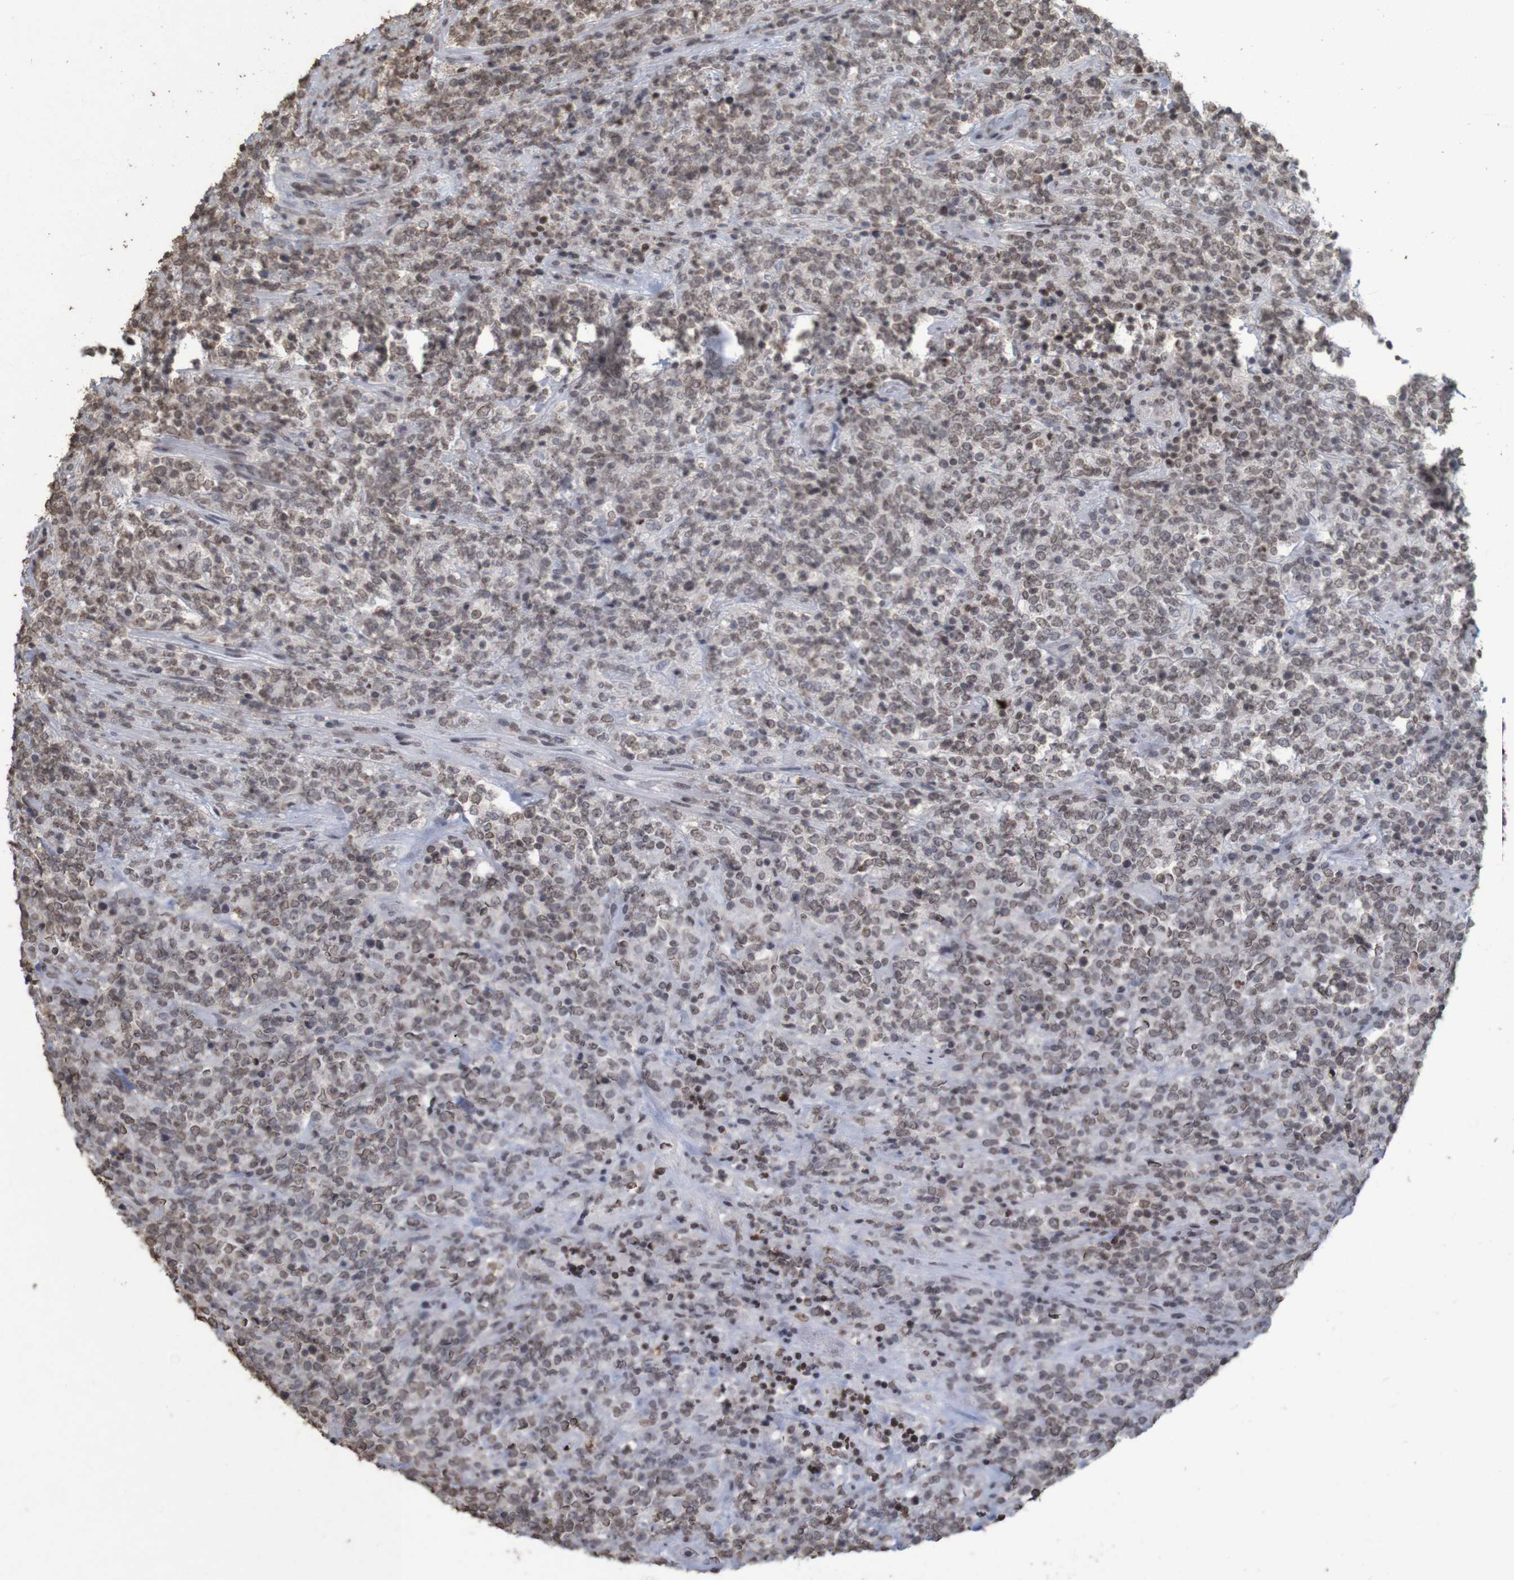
{"staining": {"intensity": "weak", "quantity": ">75%", "location": "nuclear"}, "tissue": "lymphoma", "cell_type": "Tumor cells", "image_type": "cancer", "snomed": [{"axis": "morphology", "description": "Malignant lymphoma, non-Hodgkin's type, High grade"}, {"axis": "topography", "description": "Soft tissue"}], "caption": "Weak nuclear positivity is appreciated in about >75% of tumor cells in lymphoma.", "gene": "GFI1", "patient": {"sex": "male", "age": 18}}